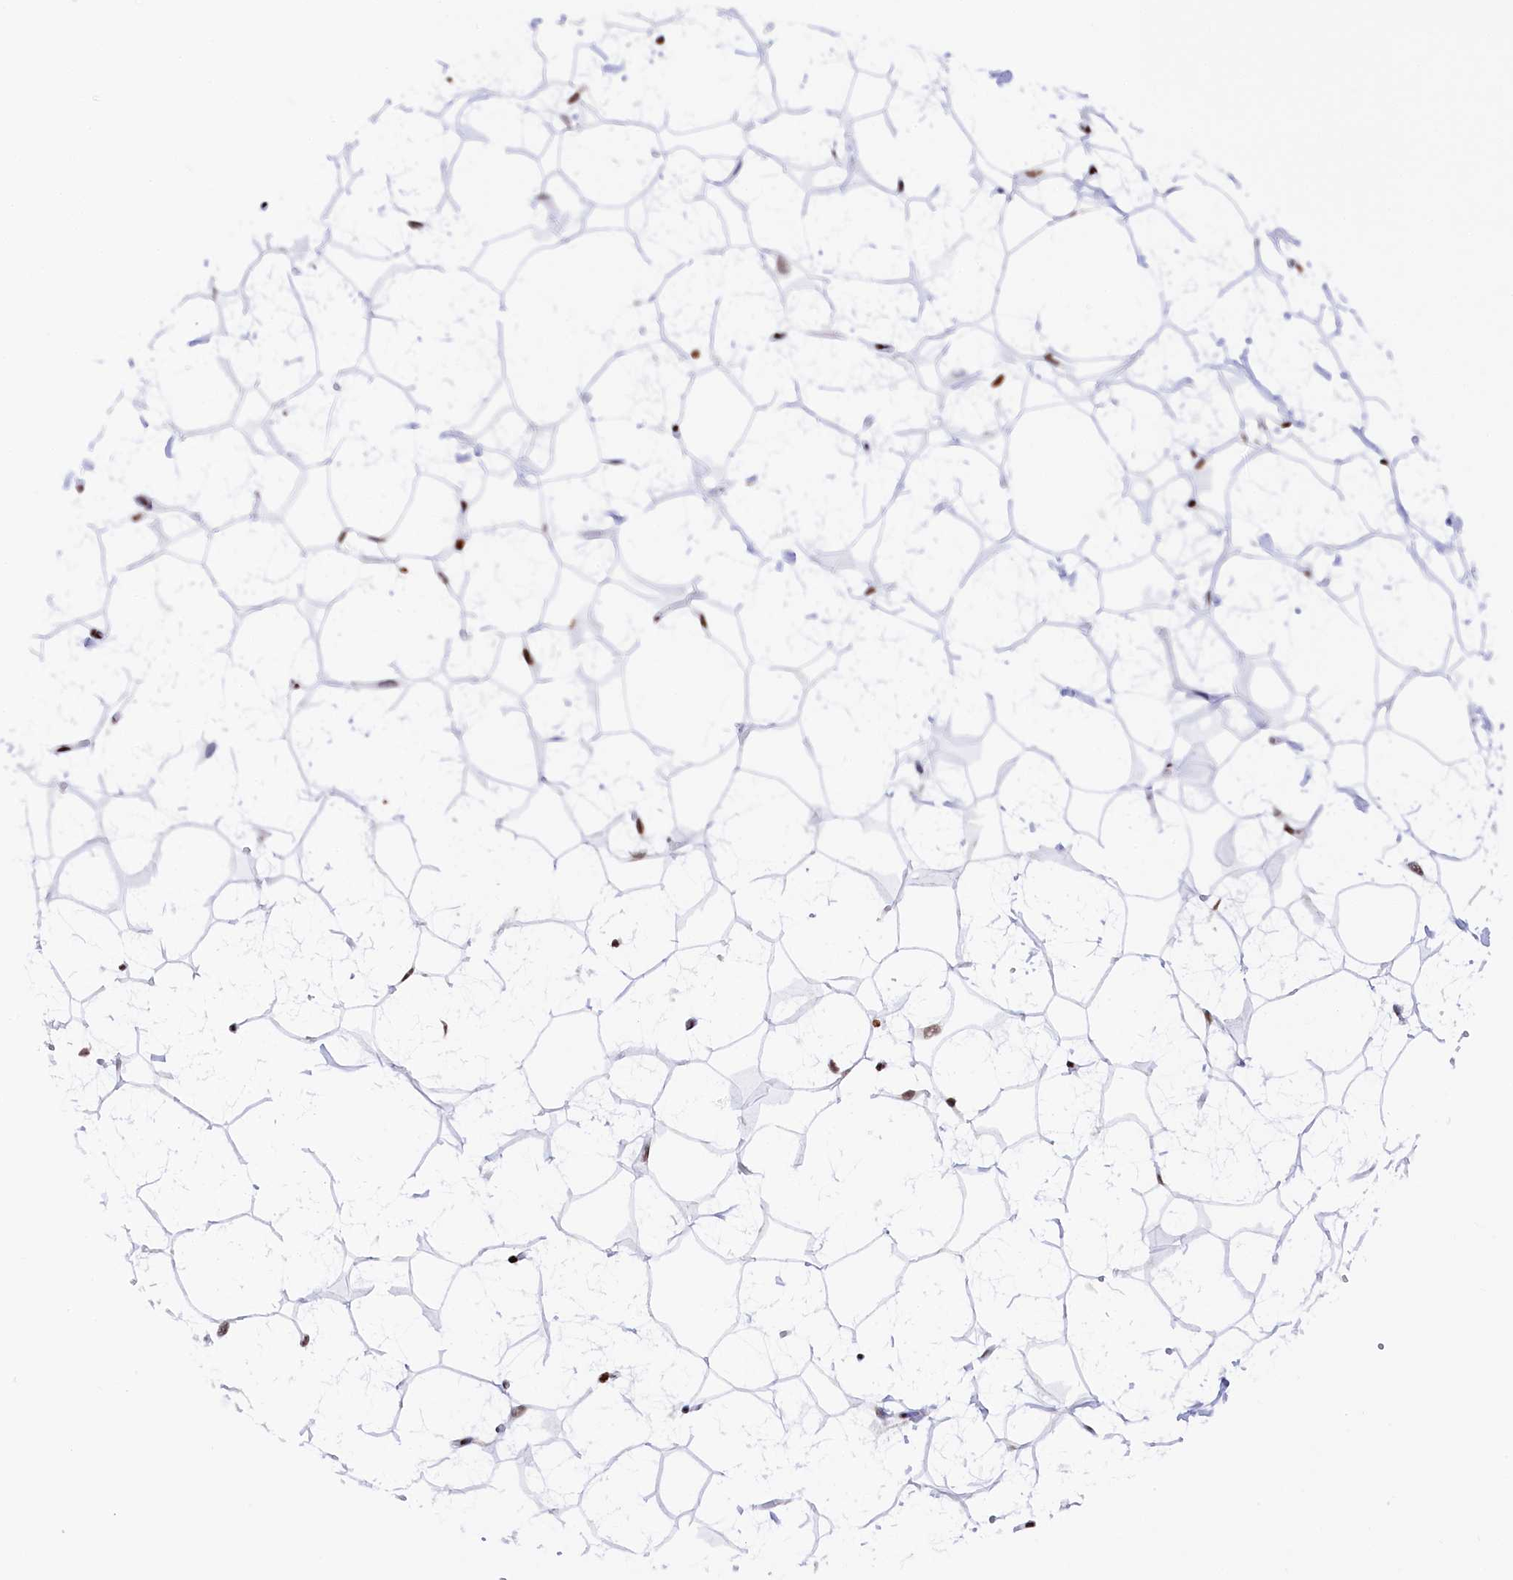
{"staining": {"intensity": "strong", "quantity": ">75%", "location": "nuclear"}, "tissue": "adipose tissue", "cell_type": "Adipocytes", "image_type": "normal", "snomed": [{"axis": "morphology", "description": "Normal tissue, NOS"}, {"axis": "topography", "description": "Breast"}], "caption": "Strong nuclear staining for a protein is present in approximately >75% of adipocytes of unremarkable adipose tissue using IHC.", "gene": "TIMM29", "patient": {"sex": "female", "age": 26}}